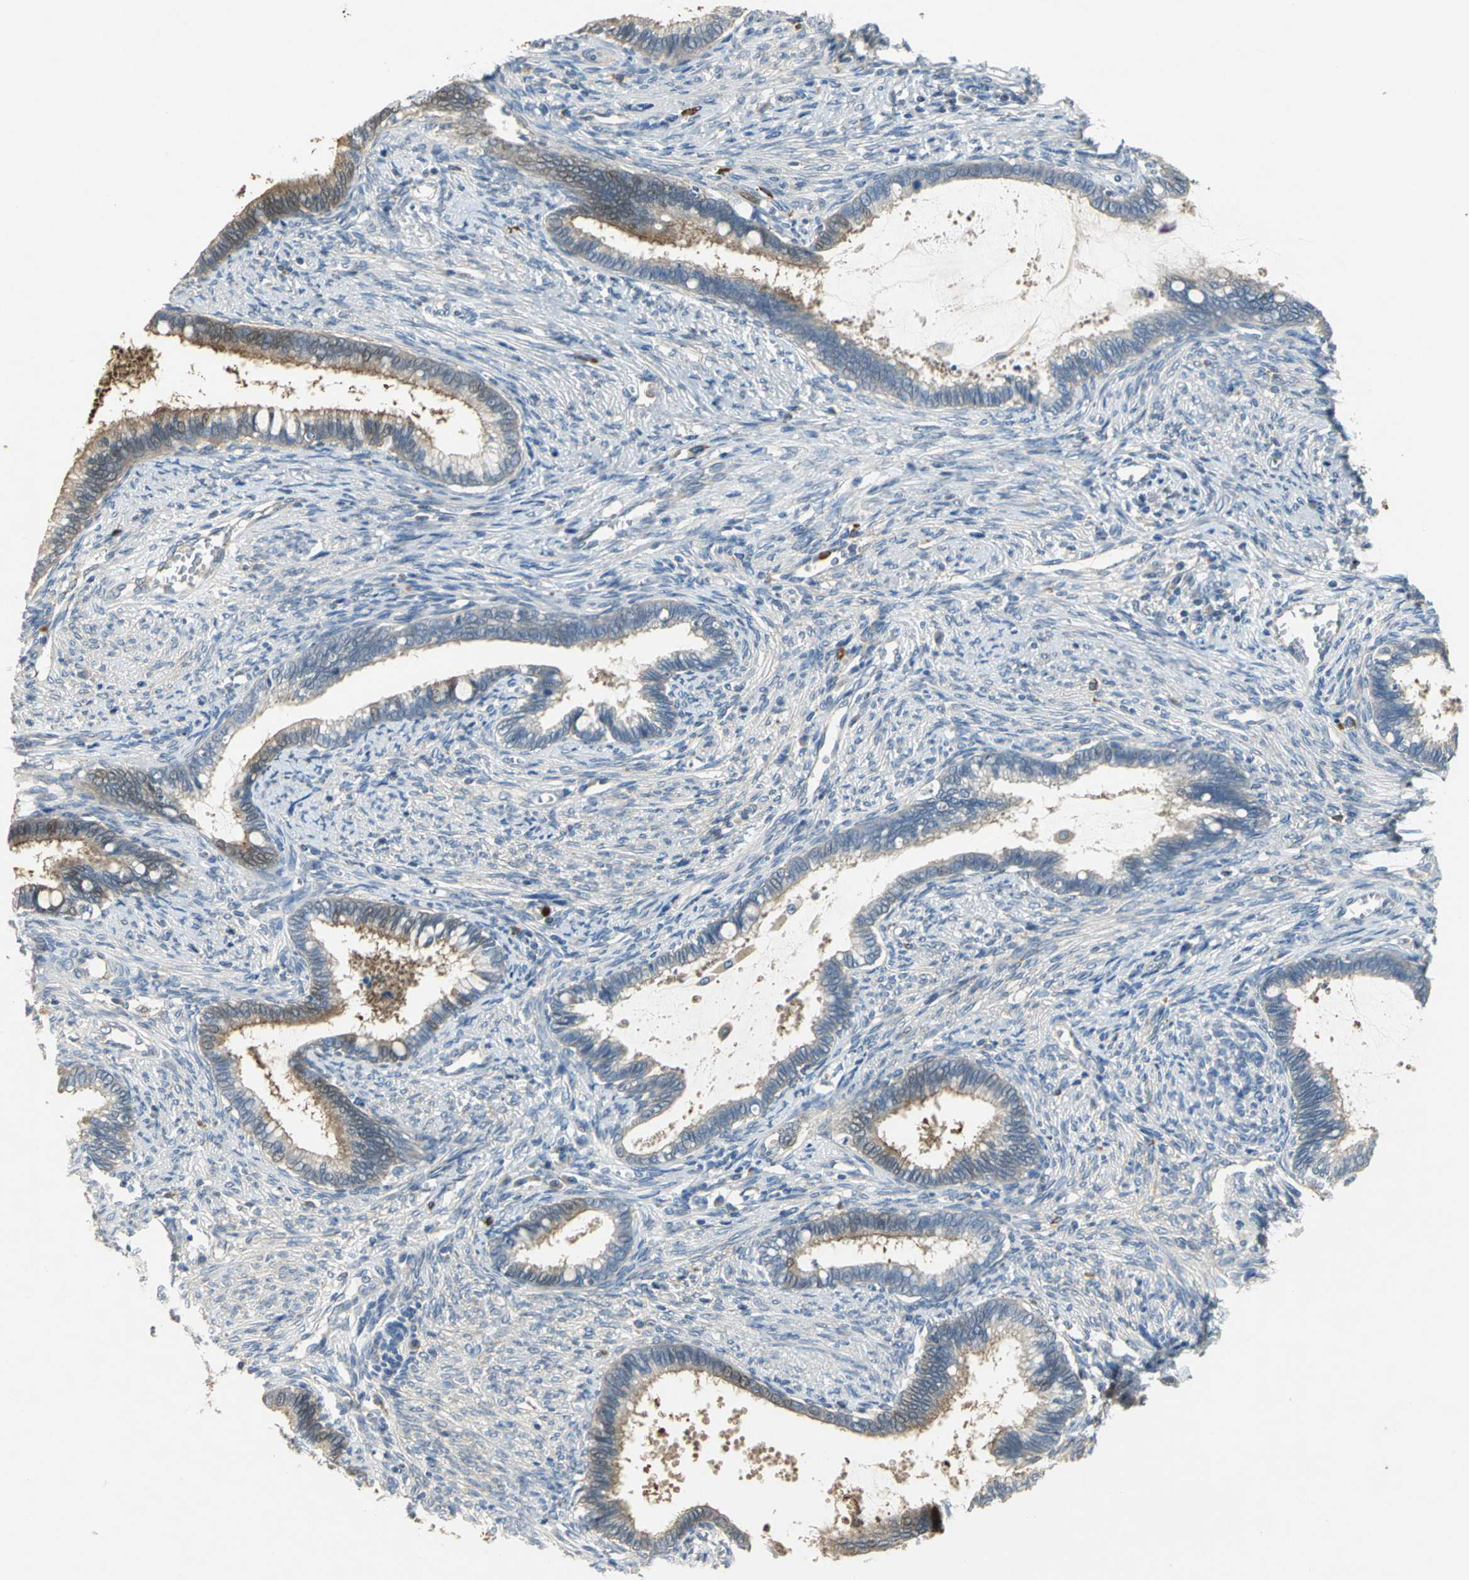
{"staining": {"intensity": "moderate", "quantity": "25%-75%", "location": "cytoplasmic/membranous"}, "tissue": "cervical cancer", "cell_type": "Tumor cells", "image_type": "cancer", "snomed": [{"axis": "morphology", "description": "Adenocarcinoma, NOS"}, {"axis": "topography", "description": "Cervix"}], "caption": "An immunohistochemistry (IHC) histopathology image of neoplastic tissue is shown. Protein staining in brown labels moderate cytoplasmic/membranous positivity in cervical adenocarcinoma within tumor cells.", "gene": "IL17RB", "patient": {"sex": "female", "age": 44}}